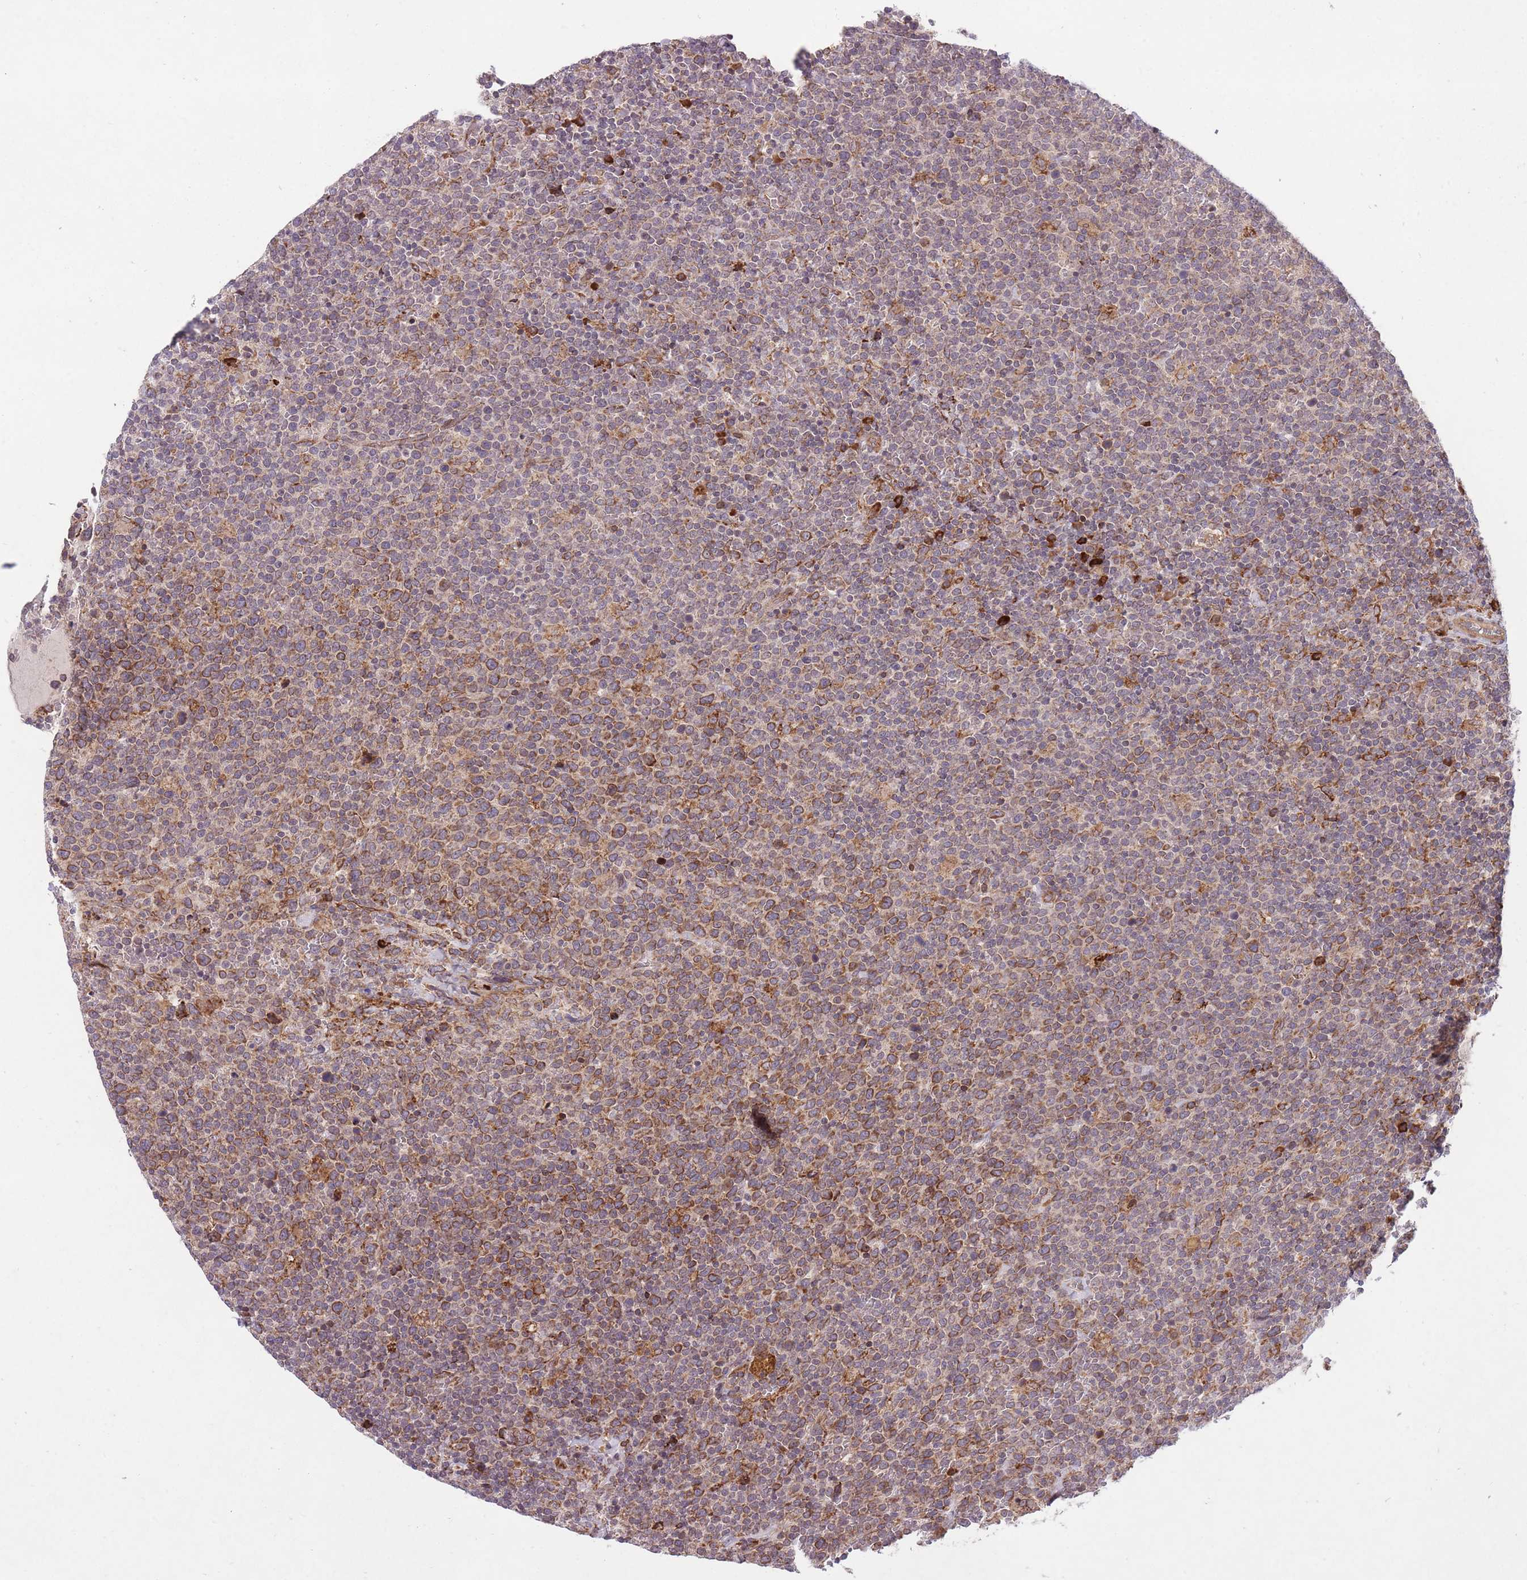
{"staining": {"intensity": "moderate", "quantity": "25%-75%", "location": "cytoplasmic/membranous"}, "tissue": "lymphoma", "cell_type": "Tumor cells", "image_type": "cancer", "snomed": [{"axis": "morphology", "description": "Malignant lymphoma, non-Hodgkin's type, High grade"}, {"axis": "topography", "description": "Lymph node"}], "caption": "Tumor cells display medium levels of moderate cytoplasmic/membranous expression in approximately 25%-75% of cells in lymphoma.", "gene": "TTLL3", "patient": {"sex": "male", "age": 61}}